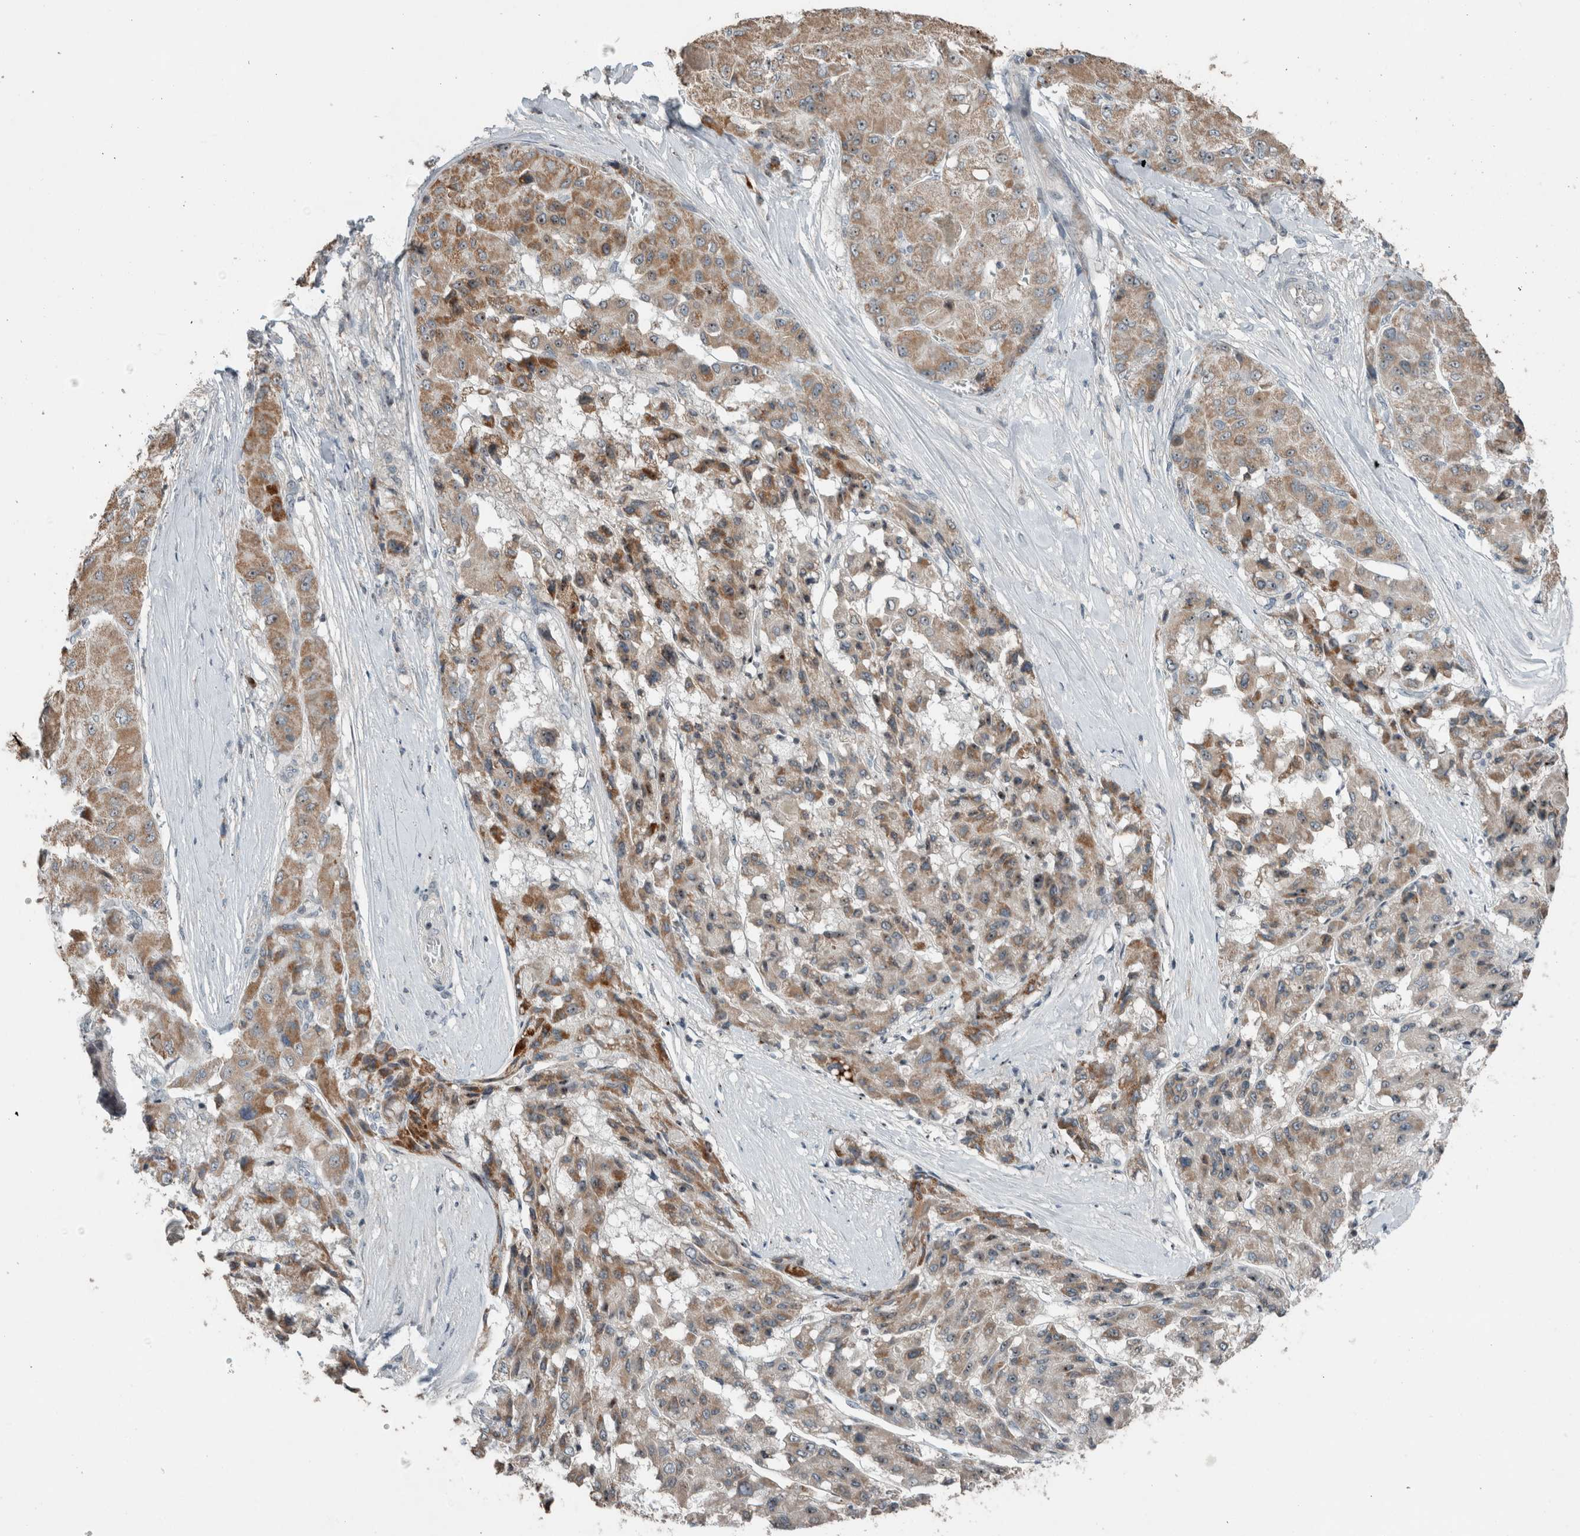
{"staining": {"intensity": "moderate", "quantity": ">75%", "location": "cytoplasmic/membranous,nuclear"}, "tissue": "liver cancer", "cell_type": "Tumor cells", "image_type": "cancer", "snomed": [{"axis": "morphology", "description": "Carcinoma, Hepatocellular, NOS"}, {"axis": "topography", "description": "Liver"}], "caption": "Protein analysis of liver cancer (hepatocellular carcinoma) tissue shows moderate cytoplasmic/membranous and nuclear expression in approximately >75% of tumor cells. Nuclei are stained in blue.", "gene": "RPF1", "patient": {"sex": "male", "age": 80}}